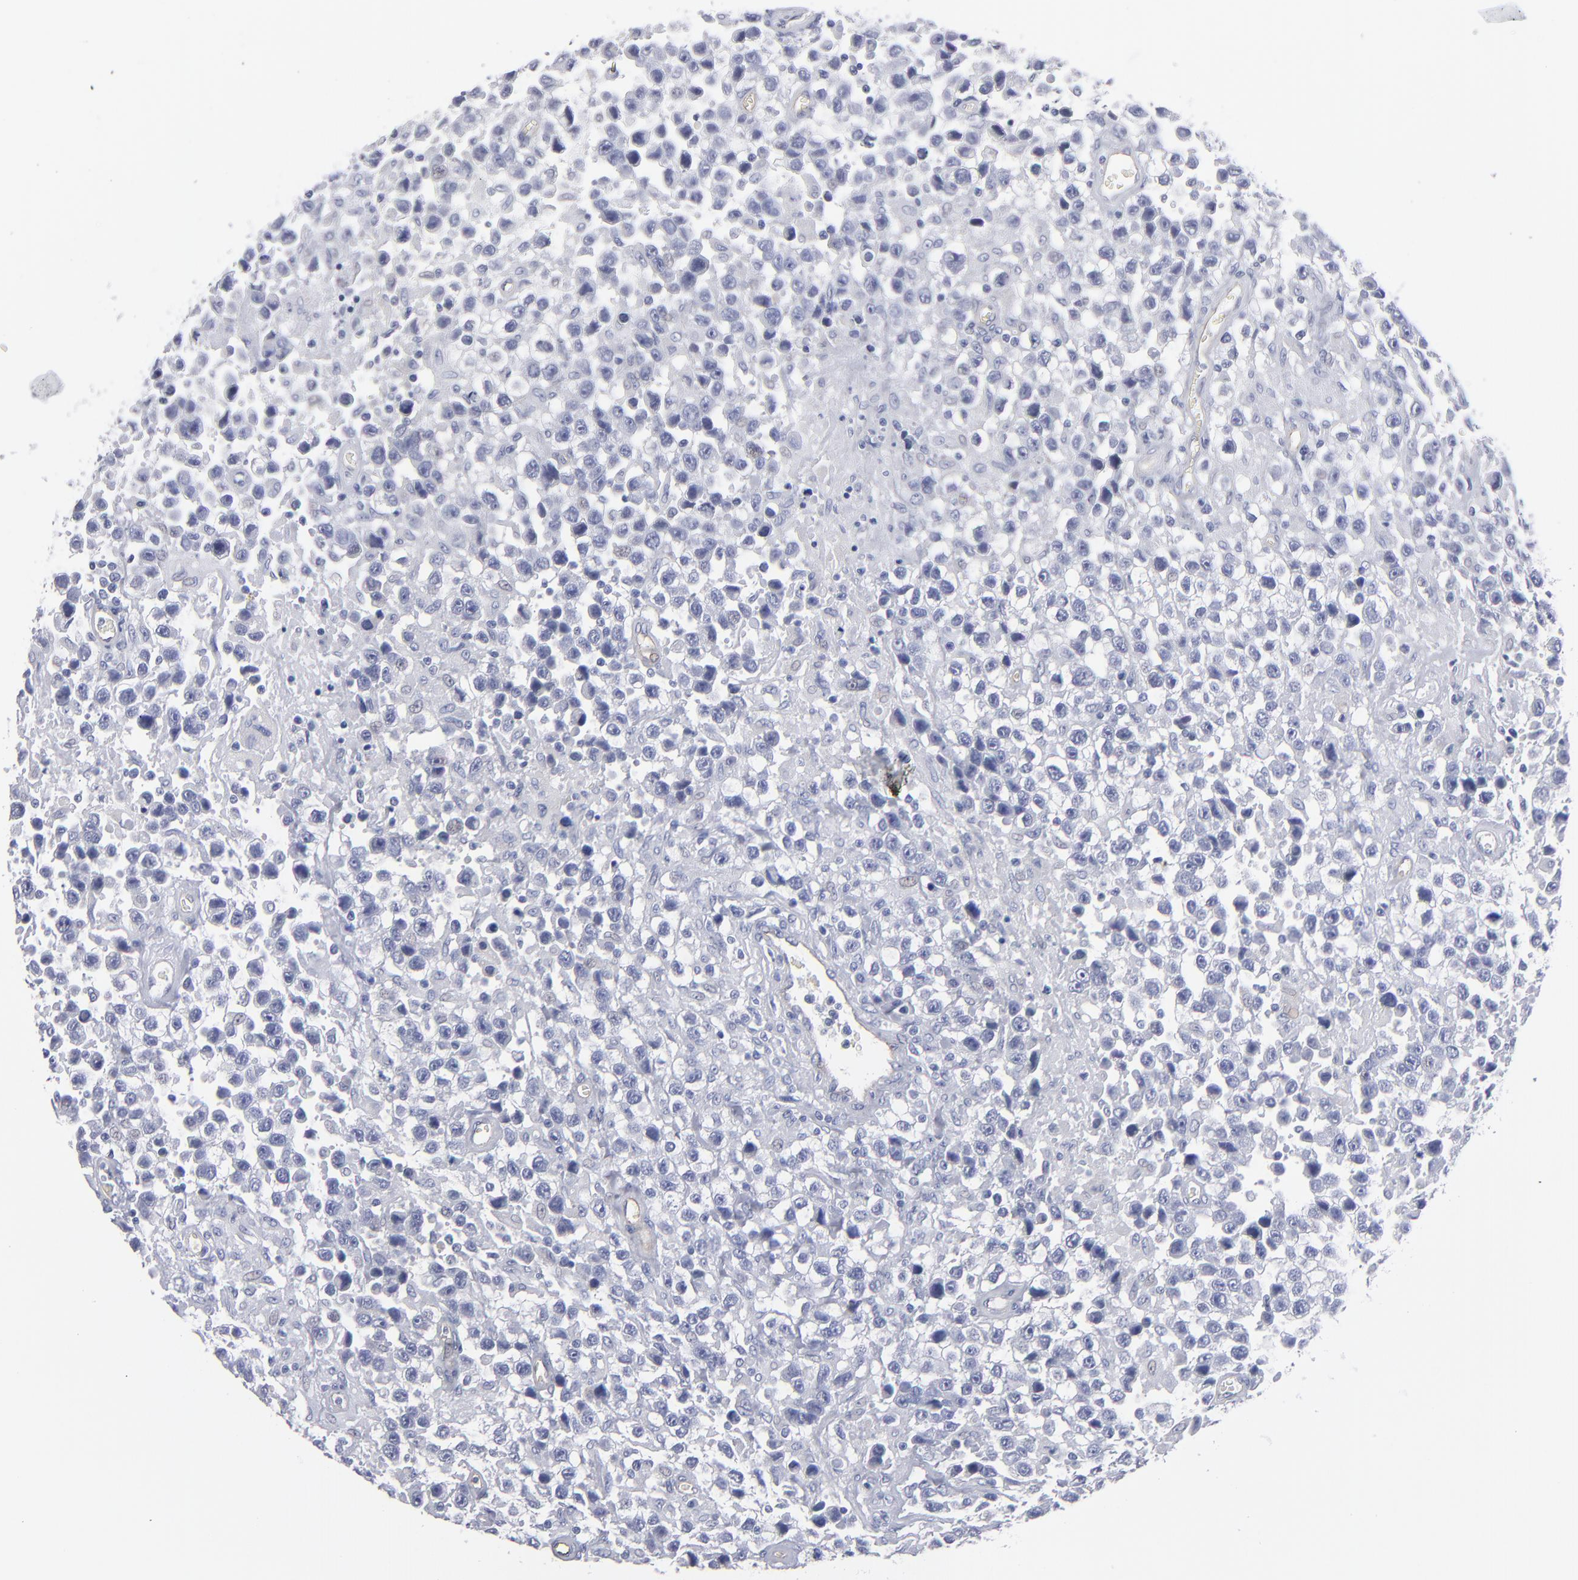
{"staining": {"intensity": "negative", "quantity": "none", "location": "none"}, "tissue": "testis cancer", "cell_type": "Tumor cells", "image_type": "cancer", "snomed": [{"axis": "morphology", "description": "Seminoma, NOS"}, {"axis": "topography", "description": "Testis"}], "caption": "Micrograph shows no significant protein positivity in tumor cells of testis seminoma.", "gene": "TM4SF1", "patient": {"sex": "male", "age": 43}}